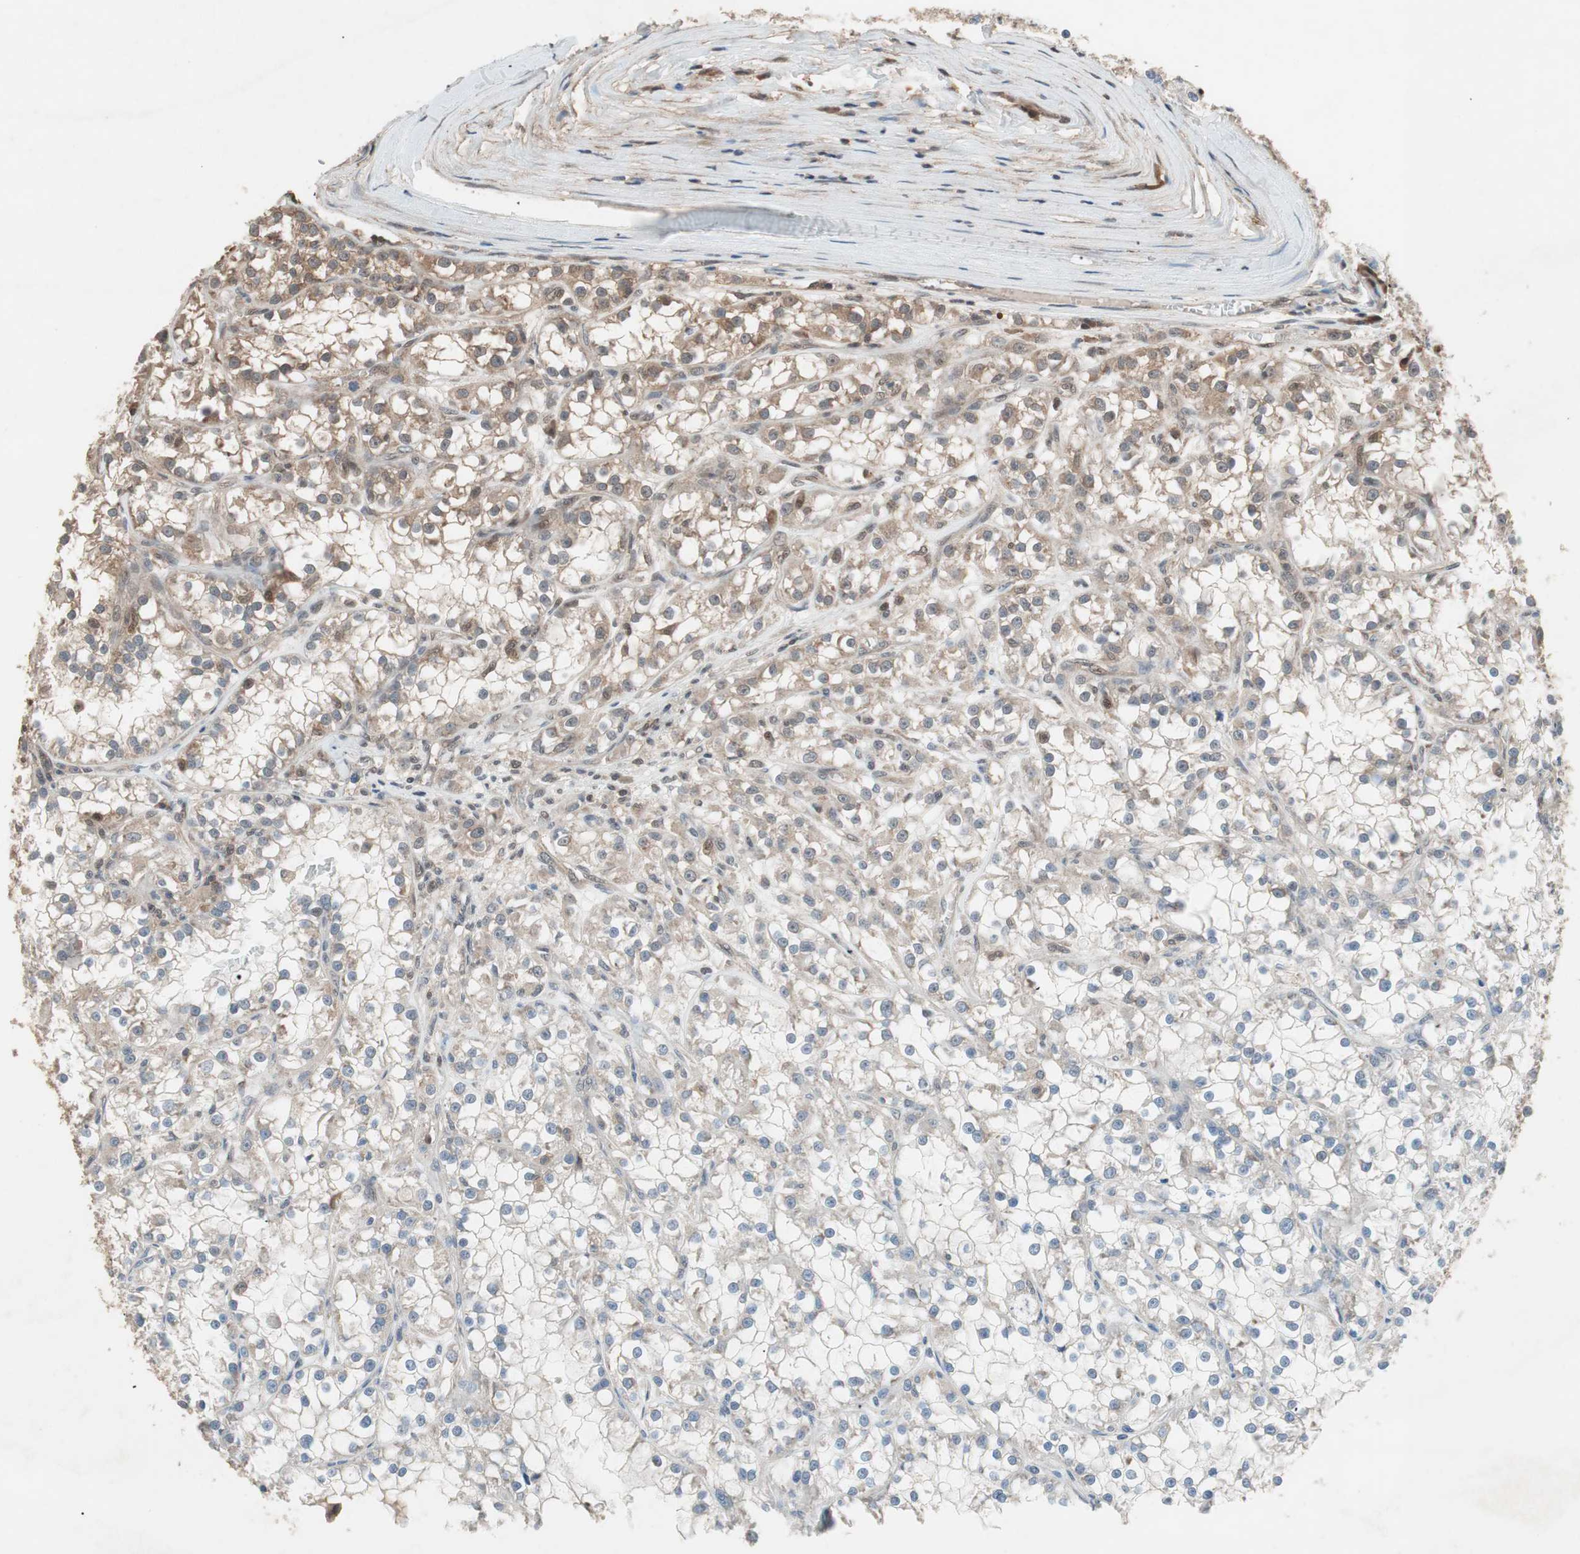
{"staining": {"intensity": "moderate", "quantity": "25%-75%", "location": "cytoplasmic/membranous"}, "tissue": "renal cancer", "cell_type": "Tumor cells", "image_type": "cancer", "snomed": [{"axis": "morphology", "description": "Adenocarcinoma, NOS"}, {"axis": "topography", "description": "Kidney"}], "caption": "Immunohistochemistry (IHC) staining of adenocarcinoma (renal), which demonstrates medium levels of moderate cytoplasmic/membranous expression in approximately 25%-75% of tumor cells indicating moderate cytoplasmic/membranous protein staining. The staining was performed using DAB (brown) for protein detection and nuclei were counterstained in hematoxylin (blue).", "gene": "GART", "patient": {"sex": "female", "age": 52}}